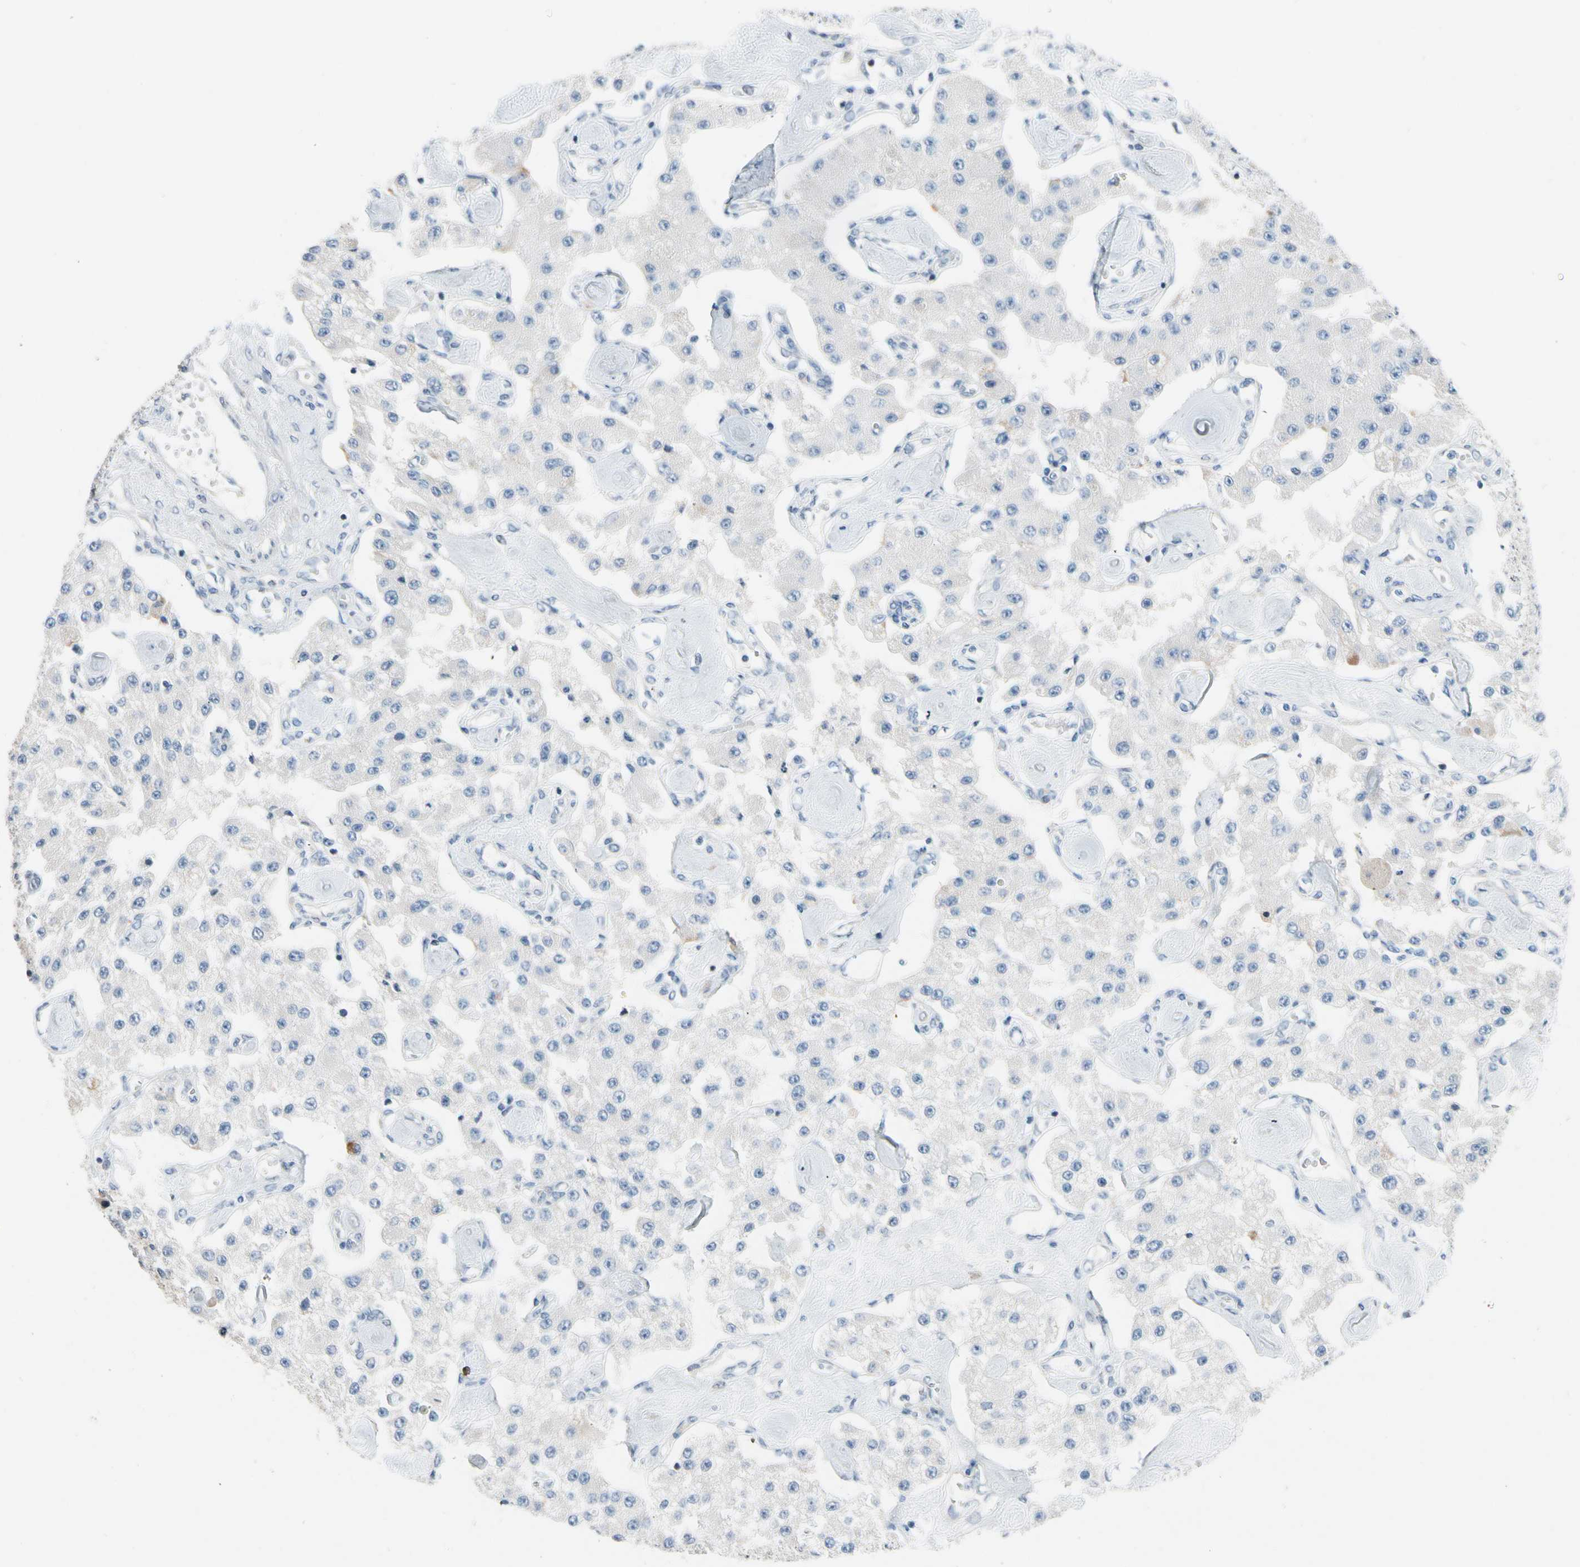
{"staining": {"intensity": "negative", "quantity": "none", "location": "none"}, "tissue": "carcinoid", "cell_type": "Tumor cells", "image_type": "cancer", "snomed": [{"axis": "morphology", "description": "Carcinoid, malignant, NOS"}, {"axis": "topography", "description": "Pancreas"}], "caption": "A micrograph of carcinoid stained for a protein demonstrates no brown staining in tumor cells. The staining is performed using DAB (3,3'-diaminobenzidine) brown chromogen with nuclei counter-stained in using hematoxylin.", "gene": "STK40", "patient": {"sex": "male", "age": 41}}